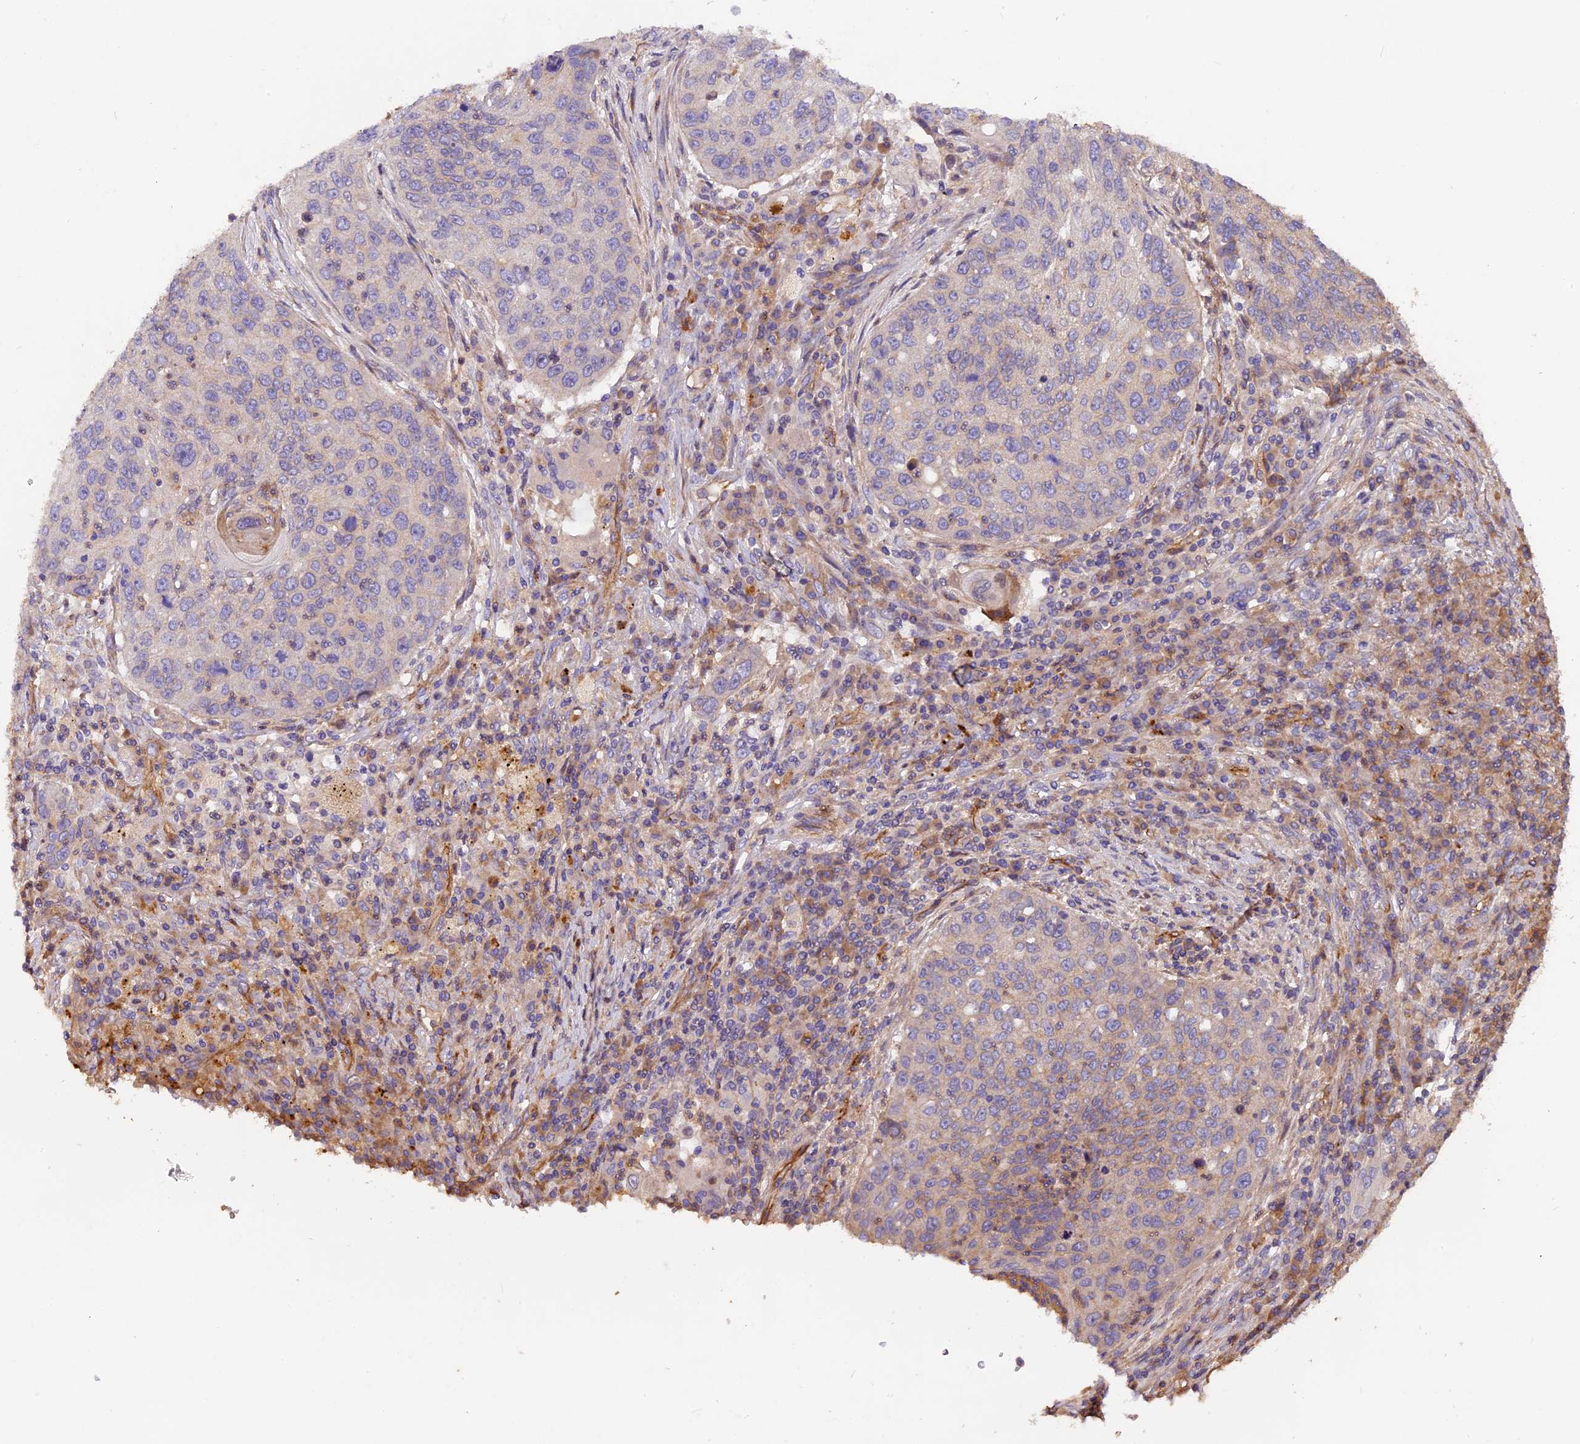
{"staining": {"intensity": "weak", "quantity": "<25%", "location": "cytoplasmic/membranous"}, "tissue": "lung cancer", "cell_type": "Tumor cells", "image_type": "cancer", "snomed": [{"axis": "morphology", "description": "Squamous cell carcinoma, NOS"}, {"axis": "topography", "description": "Lung"}], "caption": "A micrograph of human squamous cell carcinoma (lung) is negative for staining in tumor cells.", "gene": "ERMARD", "patient": {"sex": "female", "age": 63}}